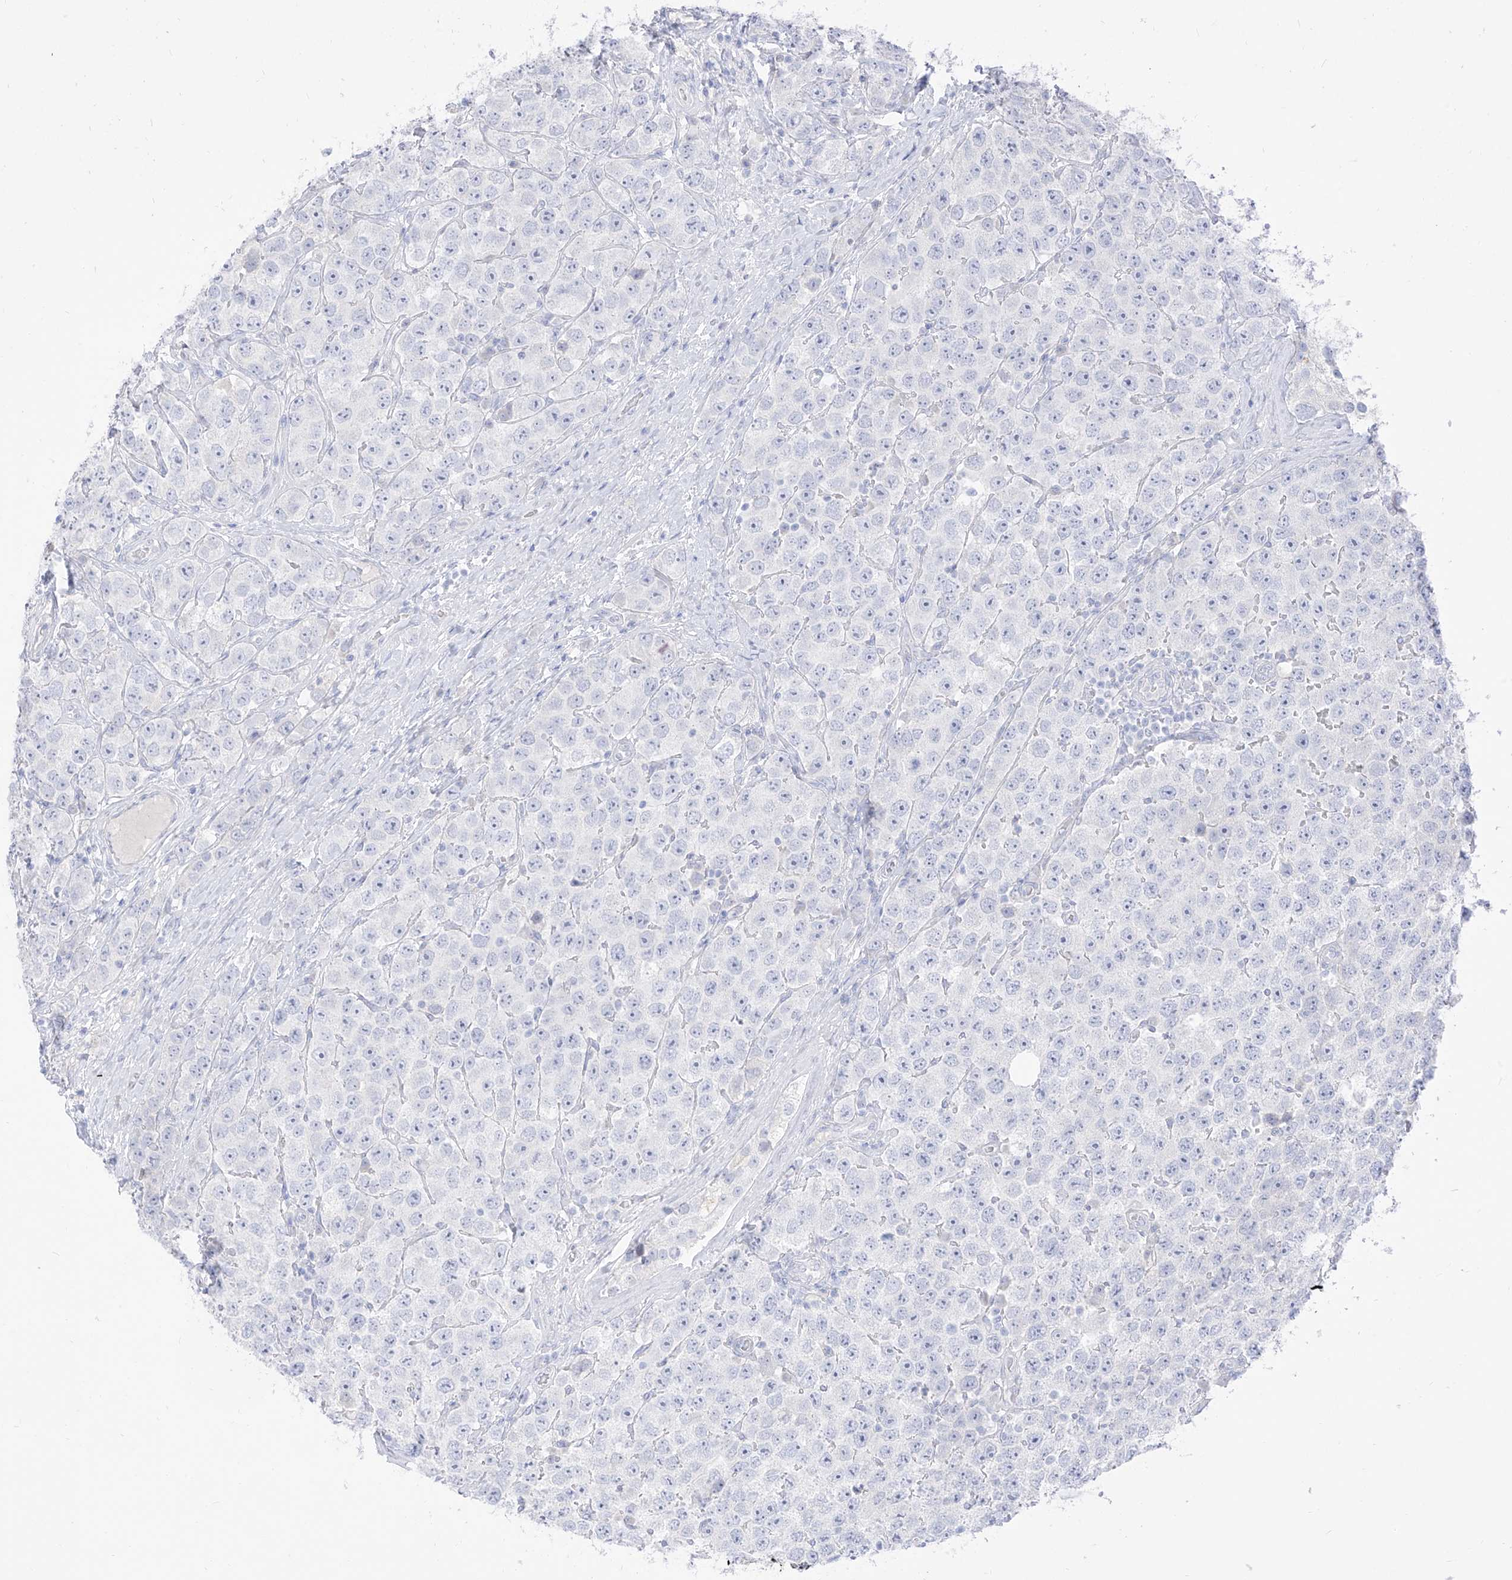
{"staining": {"intensity": "negative", "quantity": "none", "location": "none"}, "tissue": "testis cancer", "cell_type": "Tumor cells", "image_type": "cancer", "snomed": [{"axis": "morphology", "description": "Seminoma, NOS"}, {"axis": "topography", "description": "Testis"}], "caption": "Tumor cells are negative for brown protein staining in testis cancer (seminoma).", "gene": "ARHGEF40", "patient": {"sex": "male", "age": 28}}